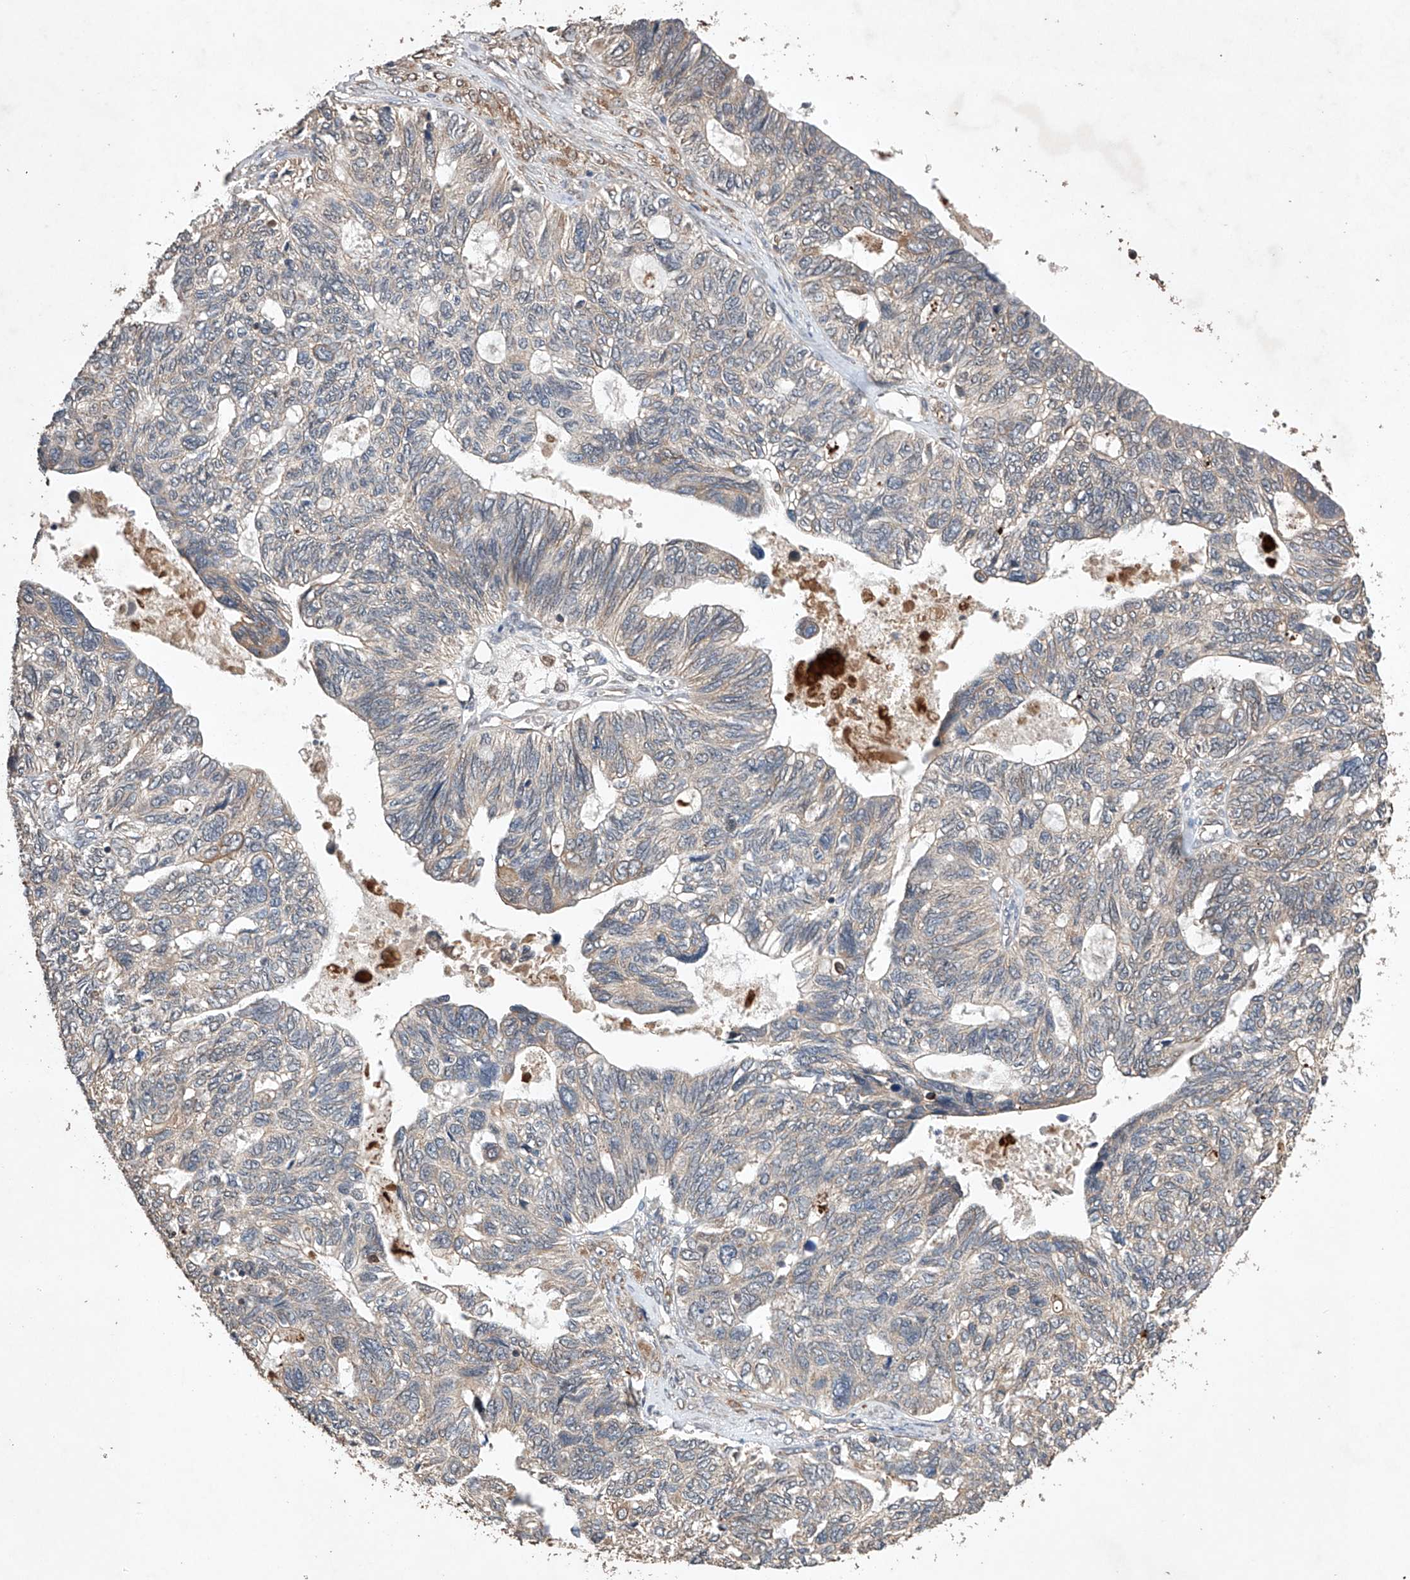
{"staining": {"intensity": "negative", "quantity": "none", "location": "none"}, "tissue": "ovarian cancer", "cell_type": "Tumor cells", "image_type": "cancer", "snomed": [{"axis": "morphology", "description": "Cystadenocarcinoma, serous, NOS"}, {"axis": "topography", "description": "Ovary"}], "caption": "Tumor cells show no significant expression in ovarian cancer (serous cystadenocarcinoma).", "gene": "LURAP1", "patient": {"sex": "female", "age": 79}}